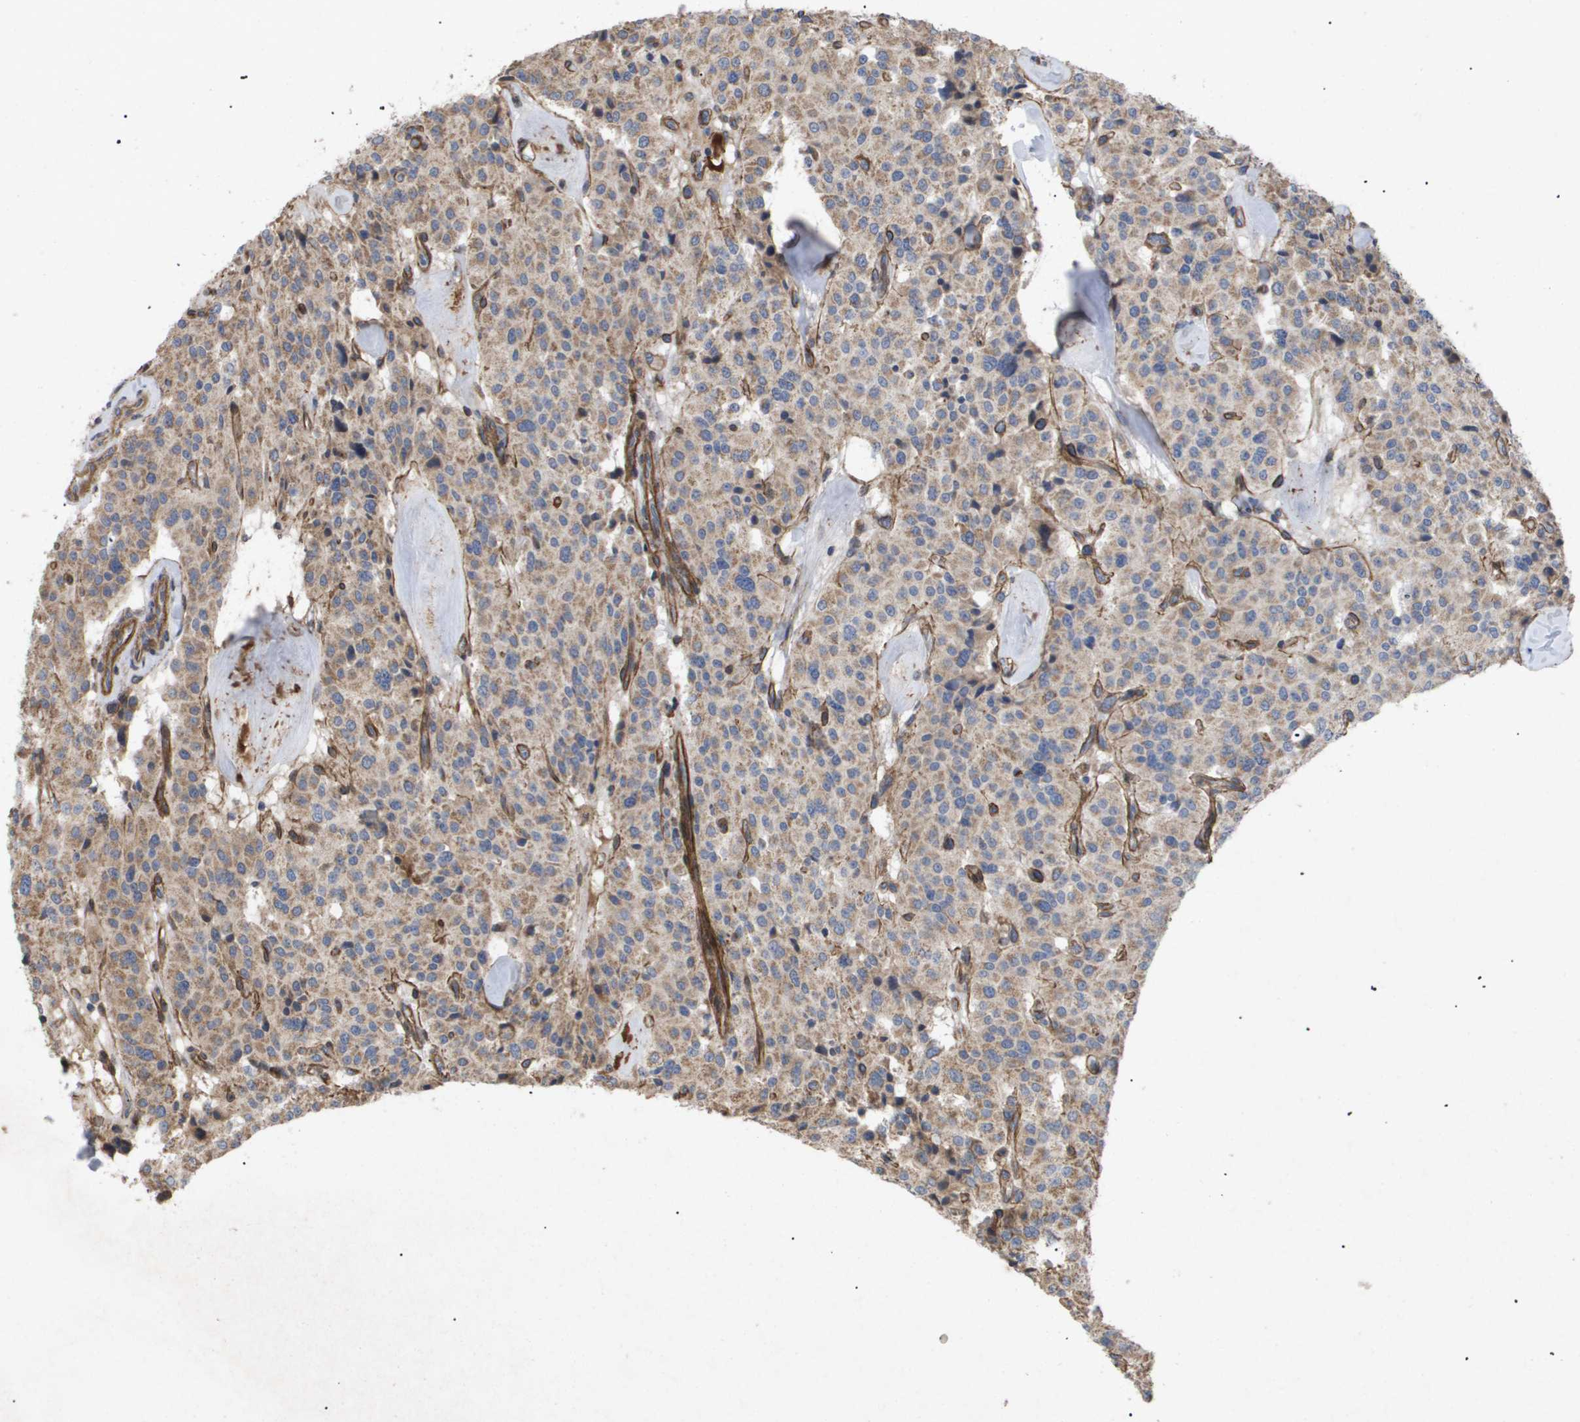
{"staining": {"intensity": "moderate", "quantity": ">75%", "location": "cytoplasmic/membranous"}, "tissue": "carcinoid", "cell_type": "Tumor cells", "image_type": "cancer", "snomed": [{"axis": "morphology", "description": "Carcinoid, malignant, NOS"}, {"axis": "topography", "description": "Lung"}], "caption": "IHC of malignant carcinoid exhibits medium levels of moderate cytoplasmic/membranous positivity in approximately >75% of tumor cells. (Brightfield microscopy of DAB IHC at high magnification).", "gene": "TNS1", "patient": {"sex": "male", "age": 30}}